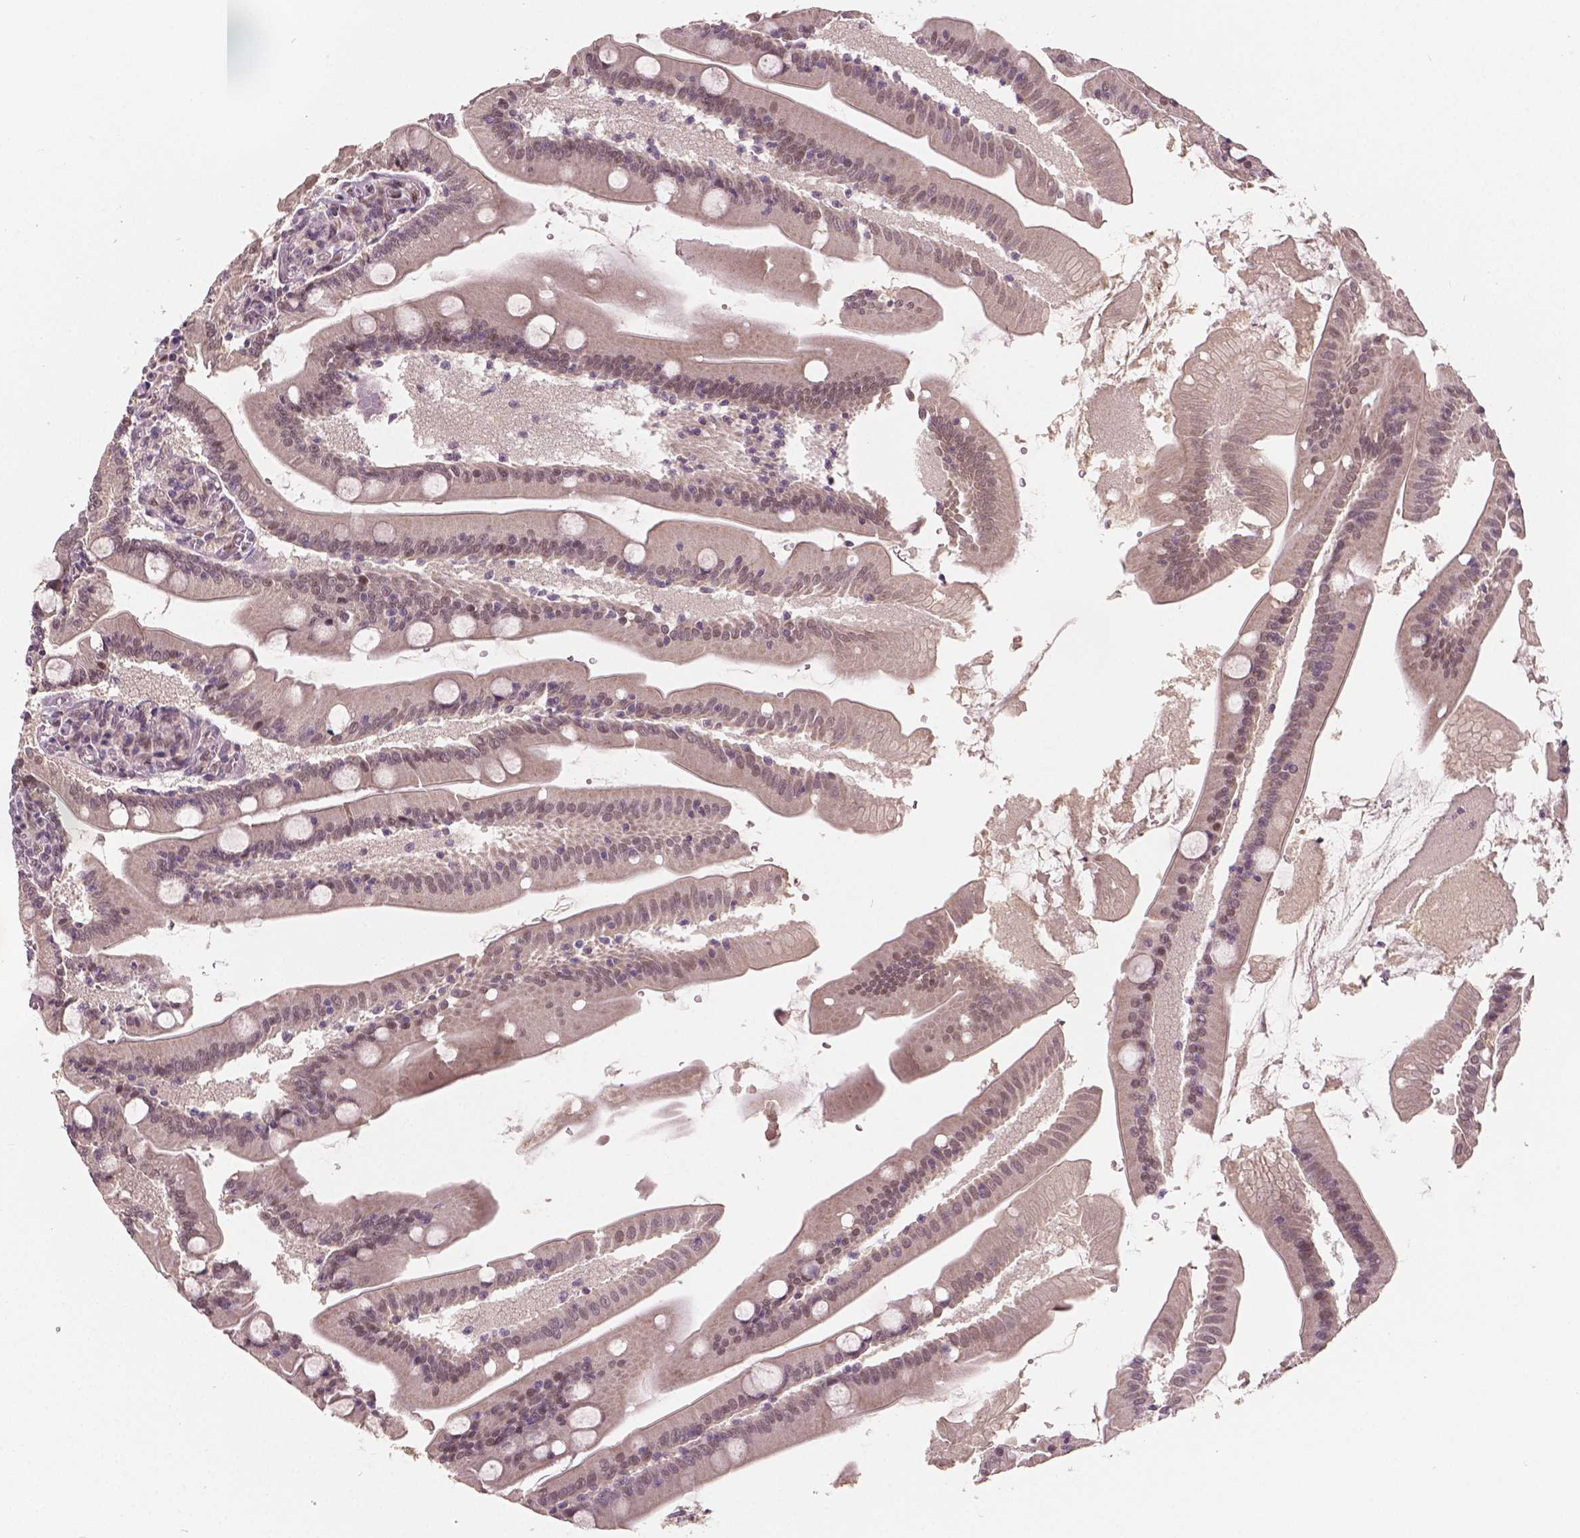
{"staining": {"intensity": "negative", "quantity": "none", "location": "none"}, "tissue": "small intestine", "cell_type": "Glandular cells", "image_type": "normal", "snomed": [{"axis": "morphology", "description": "Normal tissue, NOS"}, {"axis": "topography", "description": "Small intestine"}], "caption": "Glandular cells are negative for brown protein staining in unremarkable small intestine. The staining was performed using DAB to visualize the protein expression in brown, while the nuclei were stained in blue with hematoxylin (Magnification: 20x).", "gene": "HMBOX1", "patient": {"sex": "male", "age": 37}}